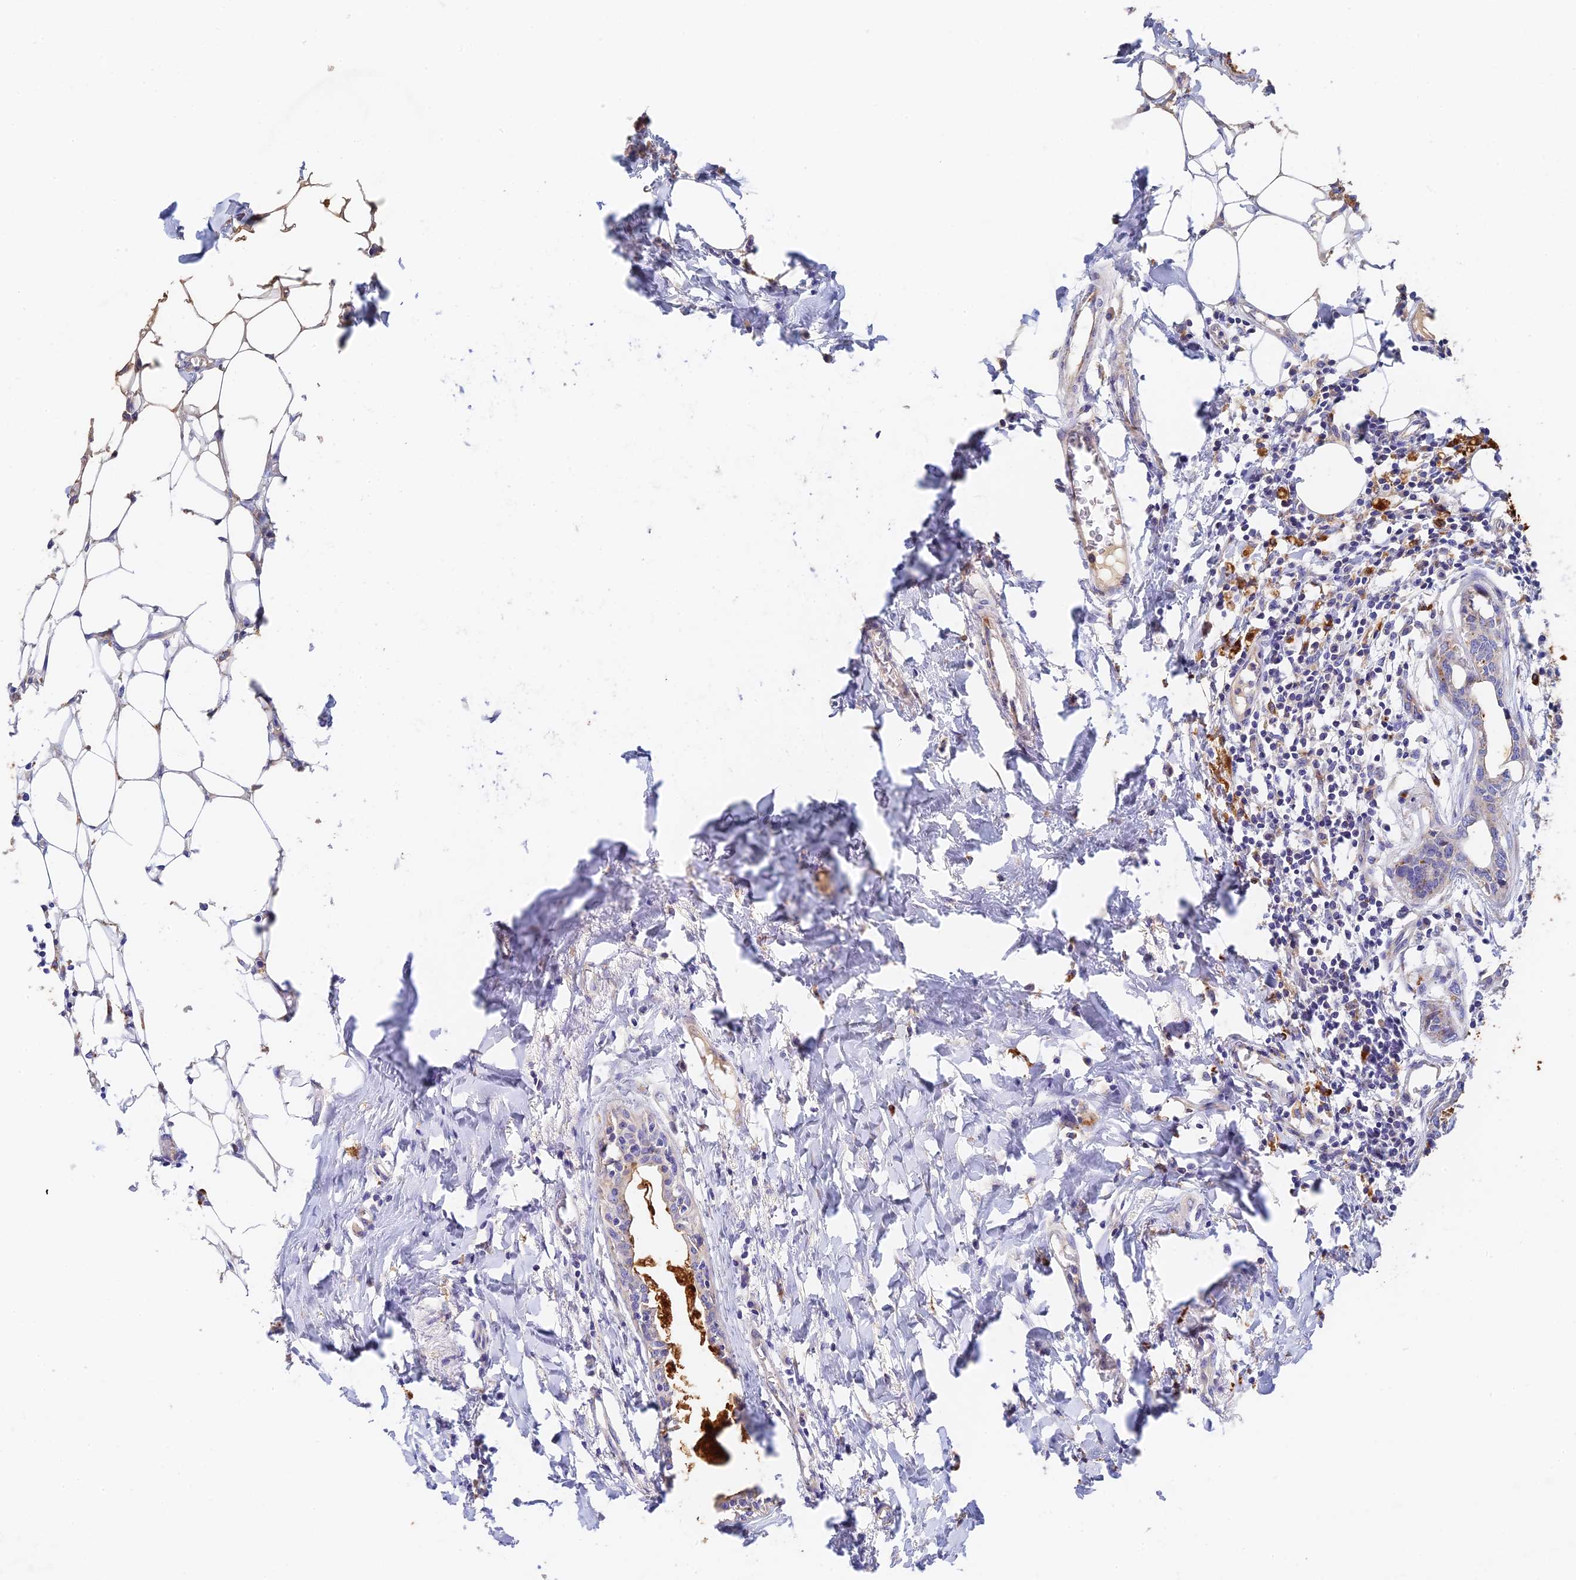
{"staining": {"intensity": "weak", "quantity": "<25%", "location": "cytoplasmic/membranous"}, "tissue": "breast cancer", "cell_type": "Tumor cells", "image_type": "cancer", "snomed": [{"axis": "morphology", "description": "Duct carcinoma"}, {"axis": "topography", "description": "Breast"}], "caption": "Breast cancer was stained to show a protein in brown. There is no significant positivity in tumor cells. Brightfield microscopy of immunohistochemistry (IHC) stained with DAB (brown) and hematoxylin (blue), captured at high magnification.", "gene": "RPGRIP1L", "patient": {"sex": "female", "age": 40}}